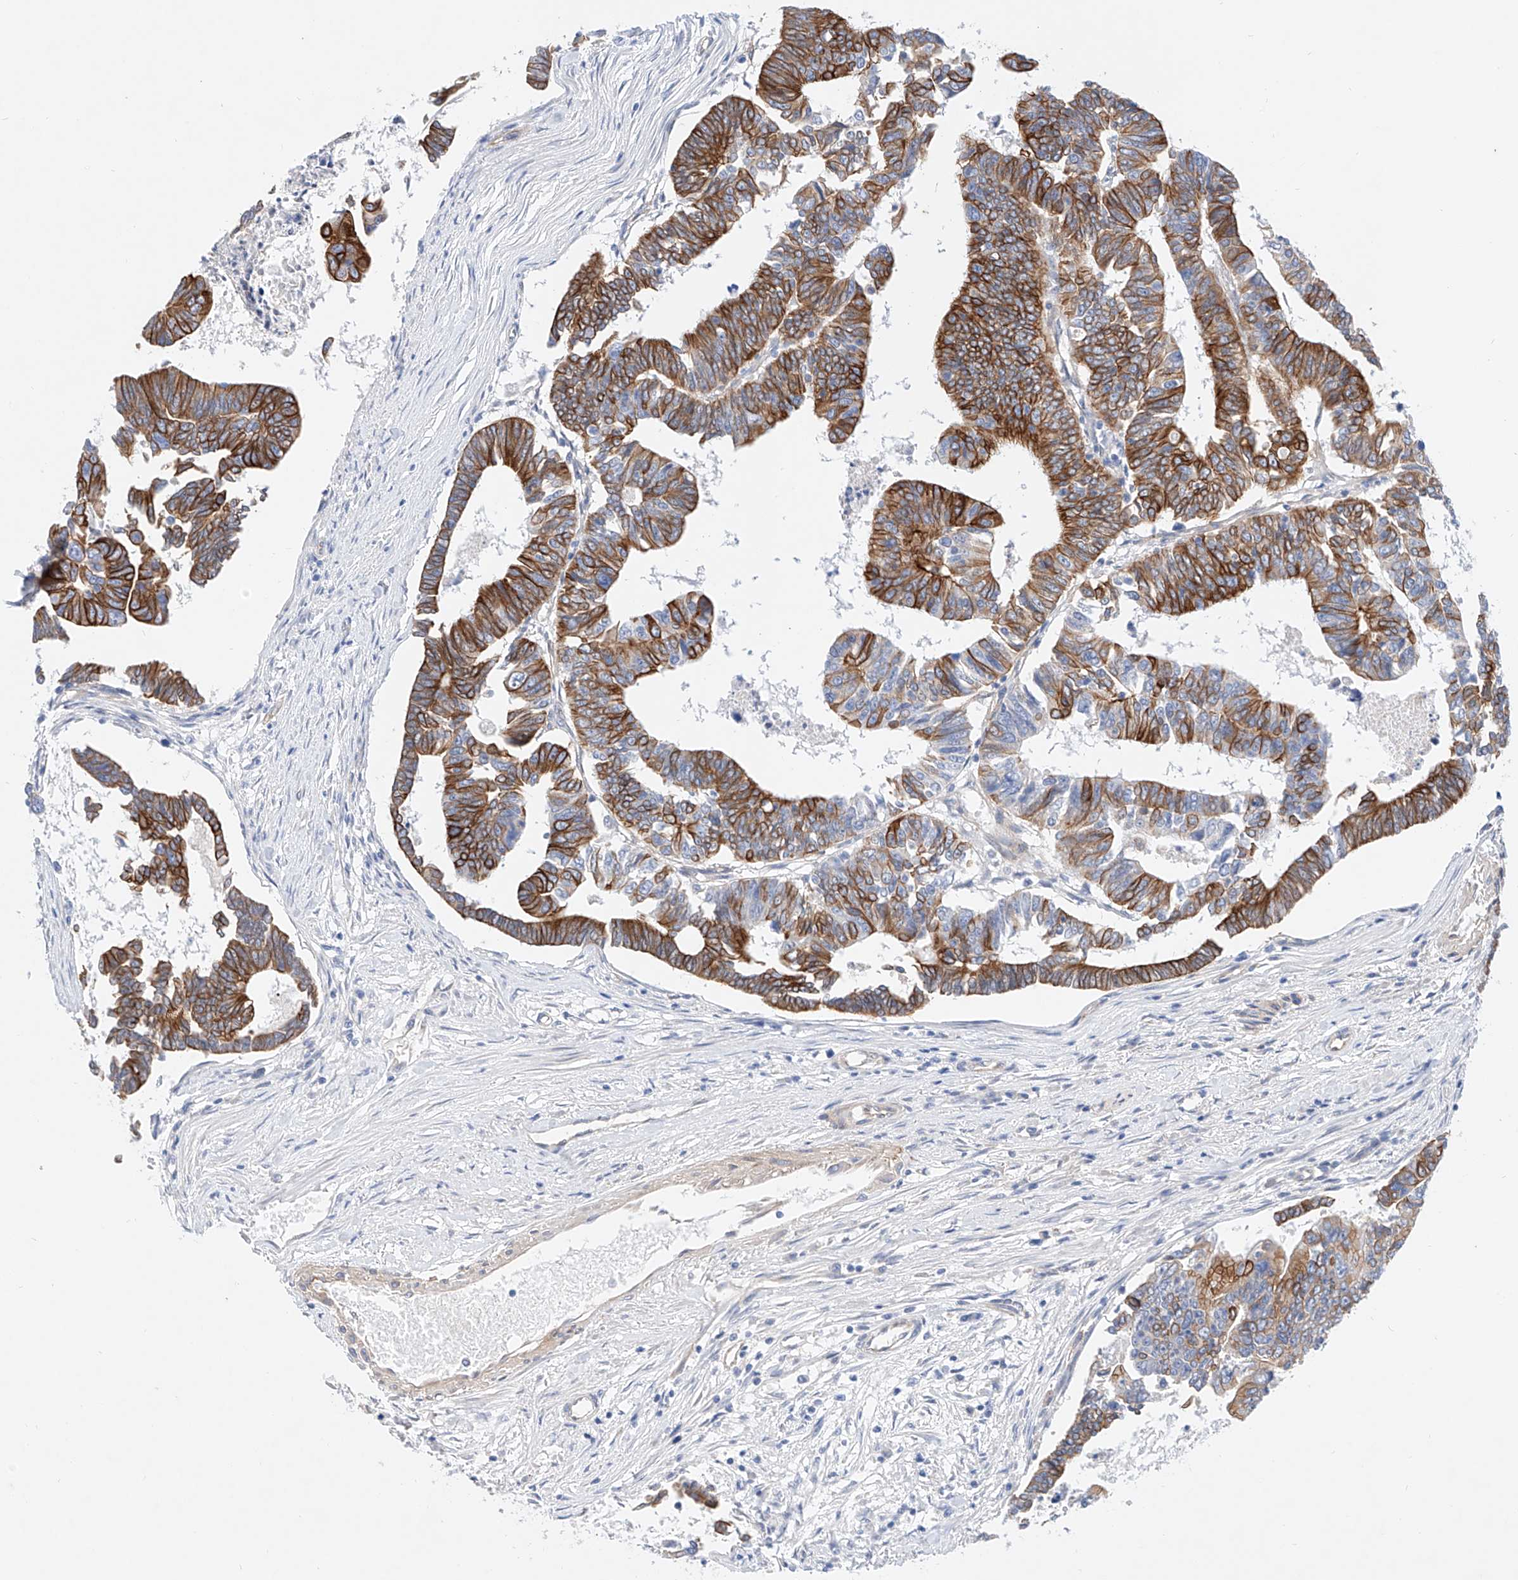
{"staining": {"intensity": "moderate", "quantity": ">75%", "location": "cytoplasmic/membranous"}, "tissue": "colorectal cancer", "cell_type": "Tumor cells", "image_type": "cancer", "snomed": [{"axis": "morphology", "description": "Adenocarcinoma, NOS"}, {"axis": "topography", "description": "Rectum"}], "caption": "An image of human colorectal cancer stained for a protein reveals moderate cytoplasmic/membranous brown staining in tumor cells. (Stains: DAB in brown, nuclei in blue, Microscopy: brightfield microscopy at high magnification).", "gene": "SBSPON", "patient": {"sex": "female", "age": 65}}